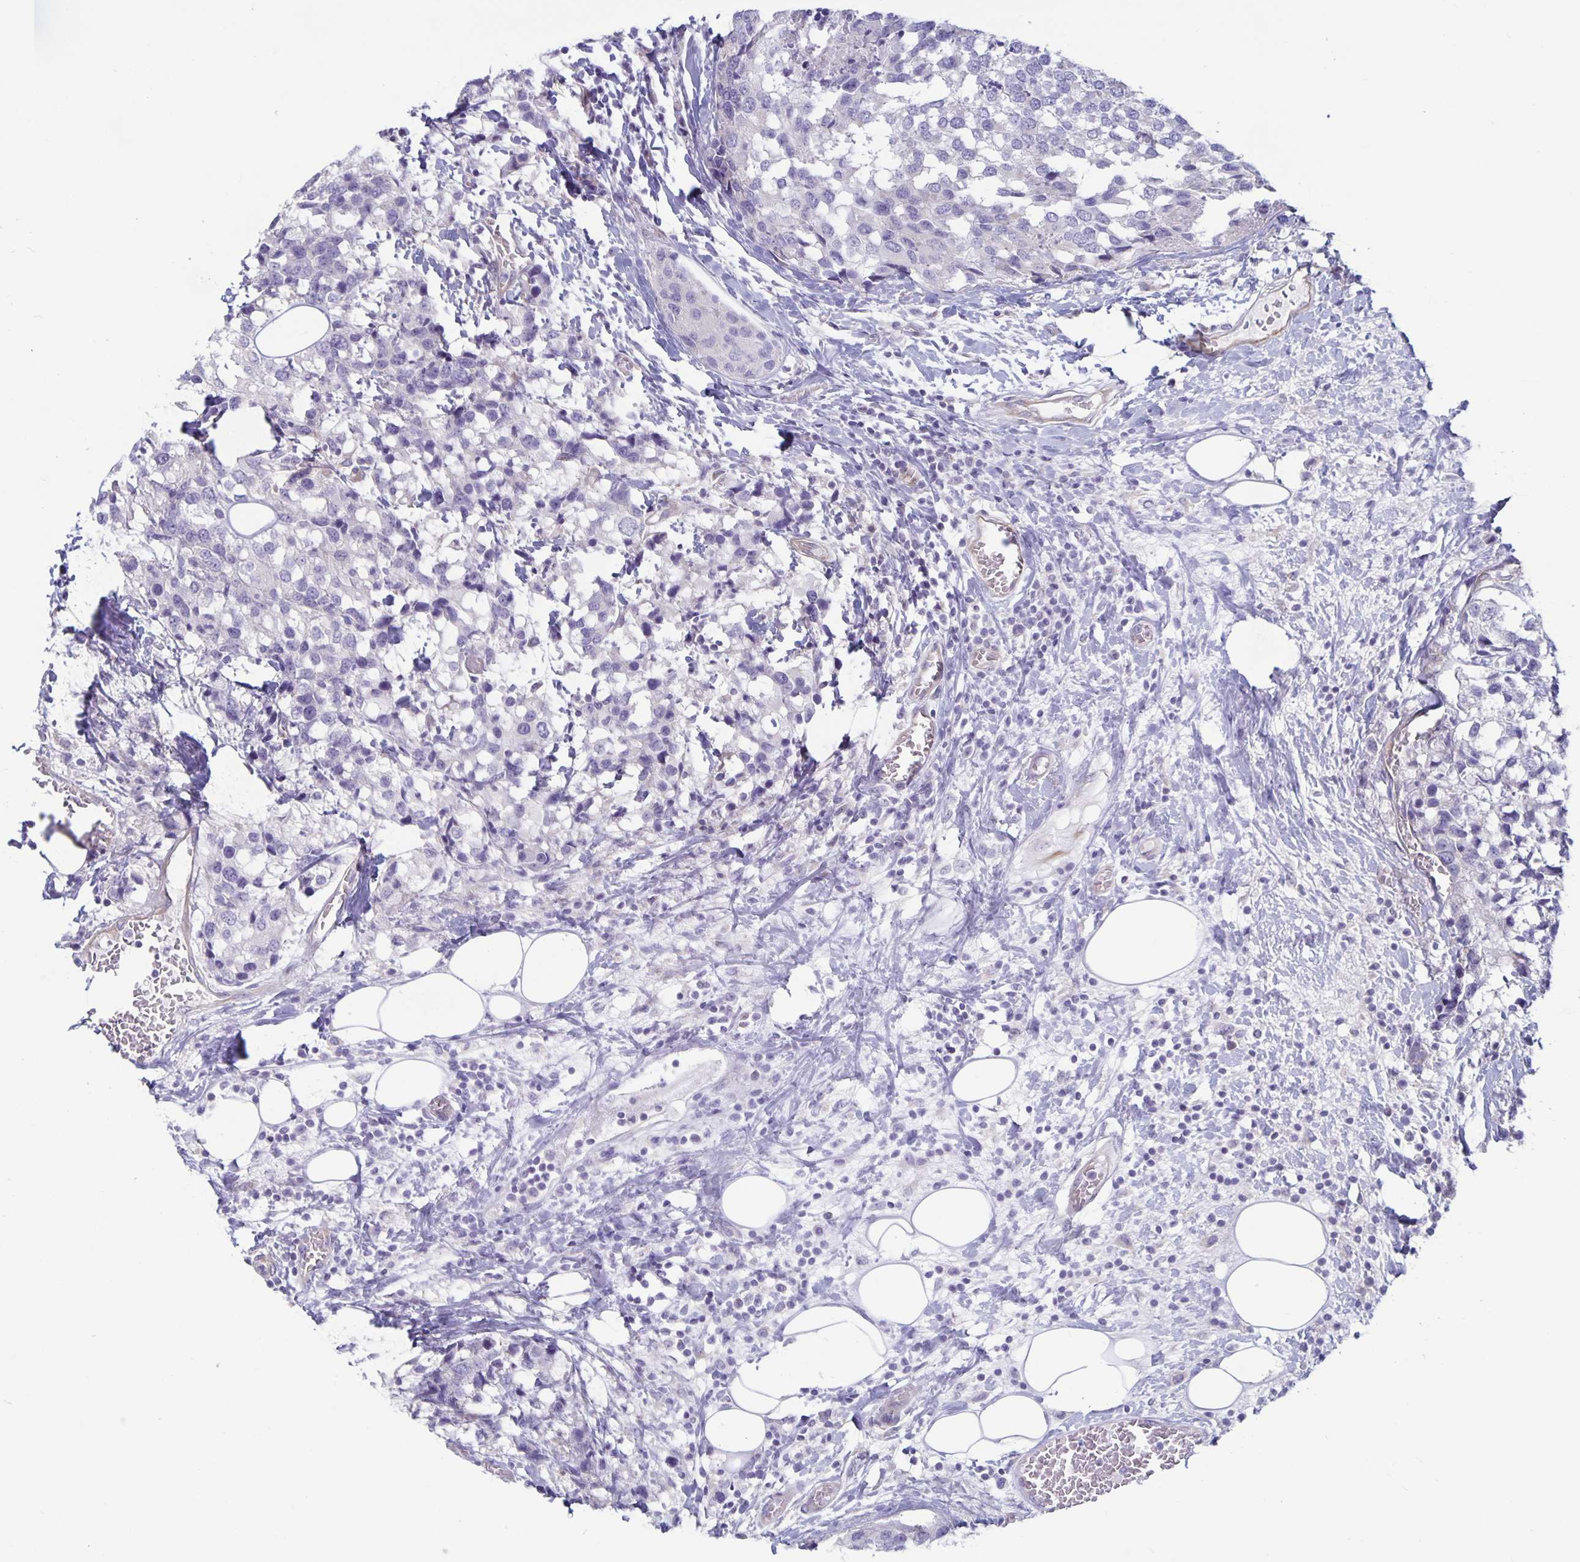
{"staining": {"intensity": "negative", "quantity": "none", "location": "none"}, "tissue": "breast cancer", "cell_type": "Tumor cells", "image_type": "cancer", "snomed": [{"axis": "morphology", "description": "Lobular carcinoma"}, {"axis": "topography", "description": "Breast"}], "caption": "High magnification brightfield microscopy of breast lobular carcinoma stained with DAB (3,3'-diaminobenzidine) (brown) and counterstained with hematoxylin (blue): tumor cells show no significant positivity.", "gene": "PLCB3", "patient": {"sex": "female", "age": 59}}